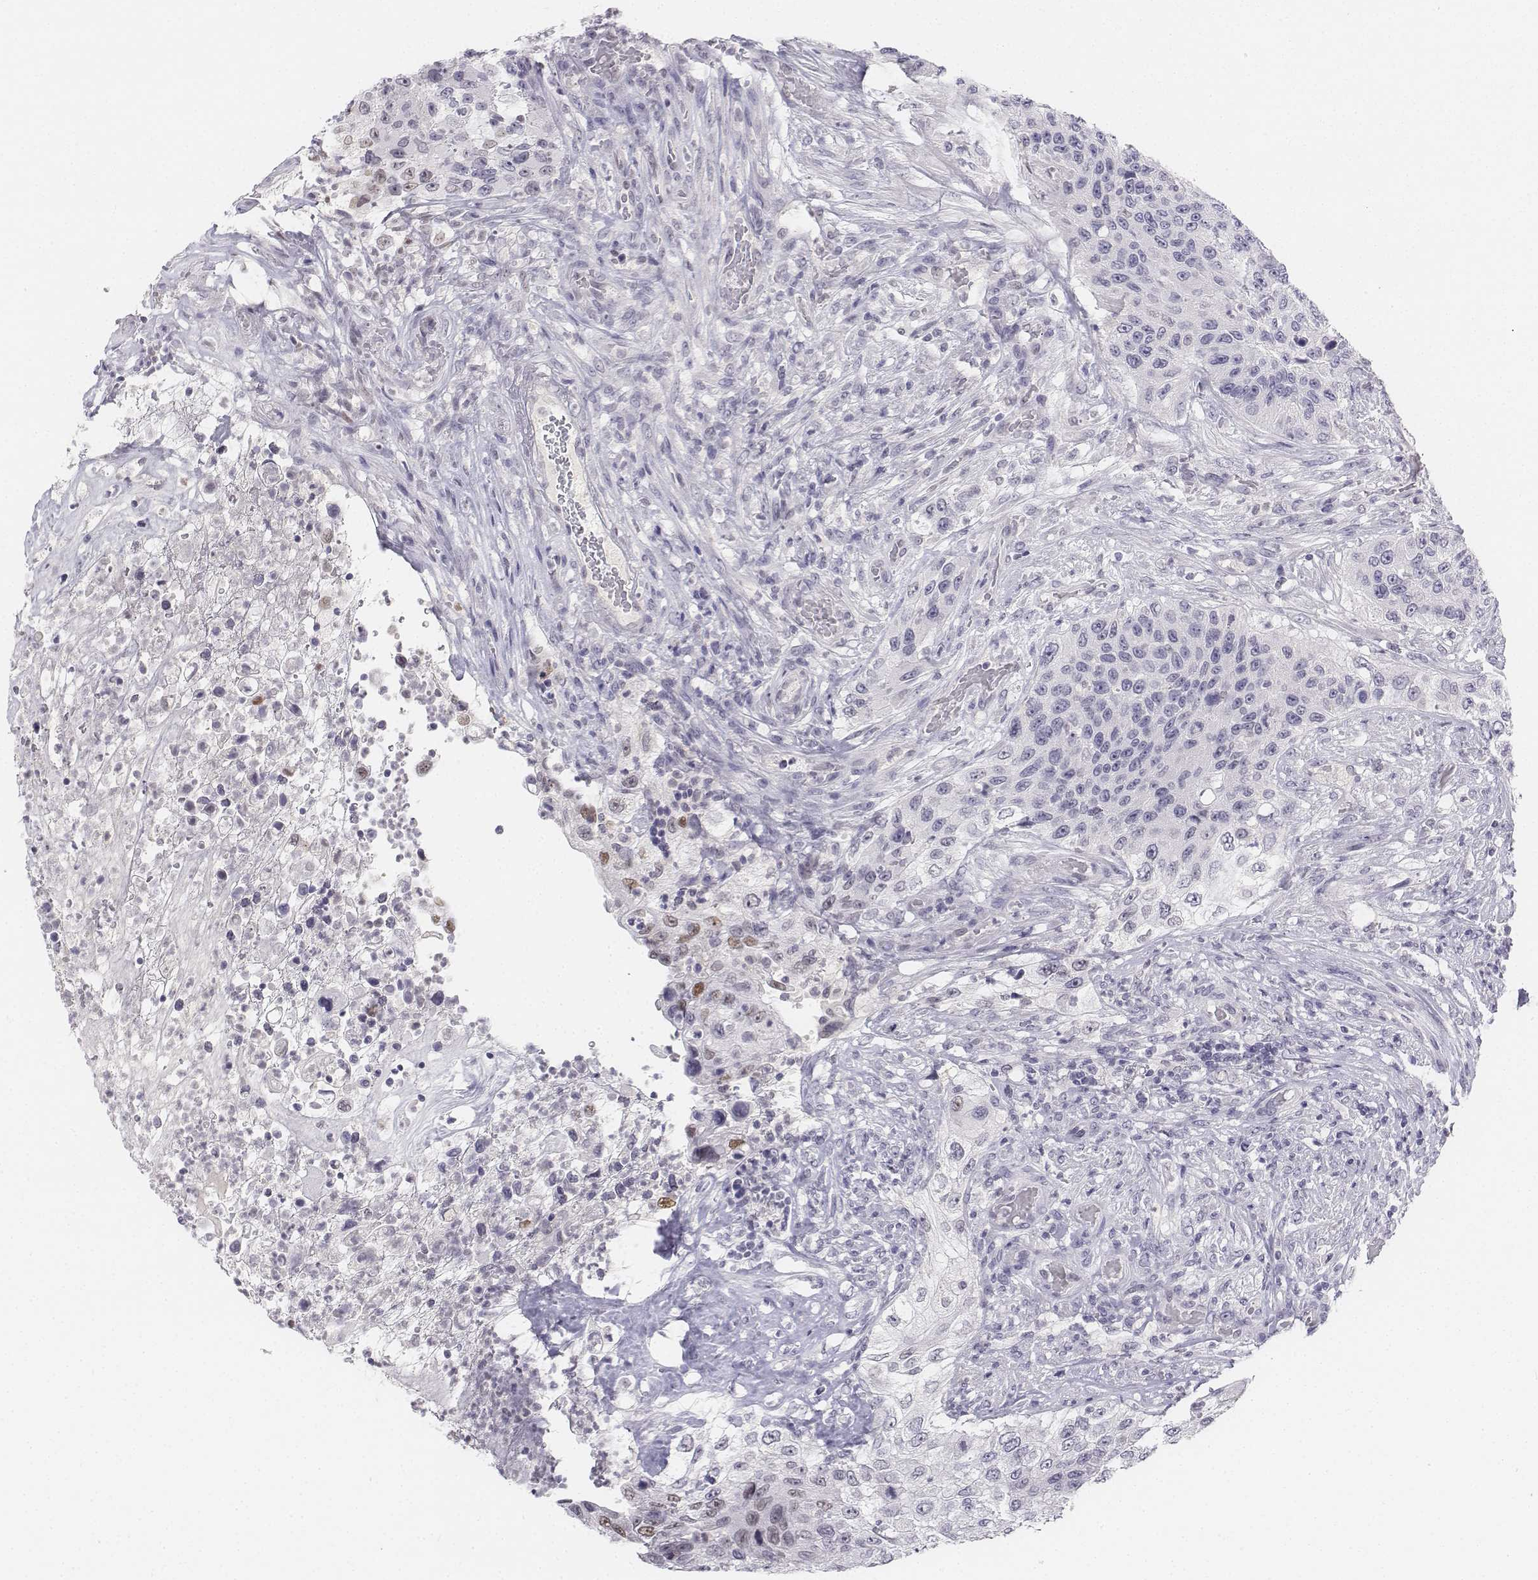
{"staining": {"intensity": "moderate", "quantity": "<25%", "location": "nuclear"}, "tissue": "urothelial cancer", "cell_type": "Tumor cells", "image_type": "cancer", "snomed": [{"axis": "morphology", "description": "Urothelial carcinoma, High grade"}, {"axis": "topography", "description": "Urinary bladder"}], "caption": "A low amount of moderate nuclear positivity is present in approximately <25% of tumor cells in urothelial cancer tissue. (Brightfield microscopy of DAB IHC at high magnification).", "gene": "UCN2", "patient": {"sex": "female", "age": 60}}